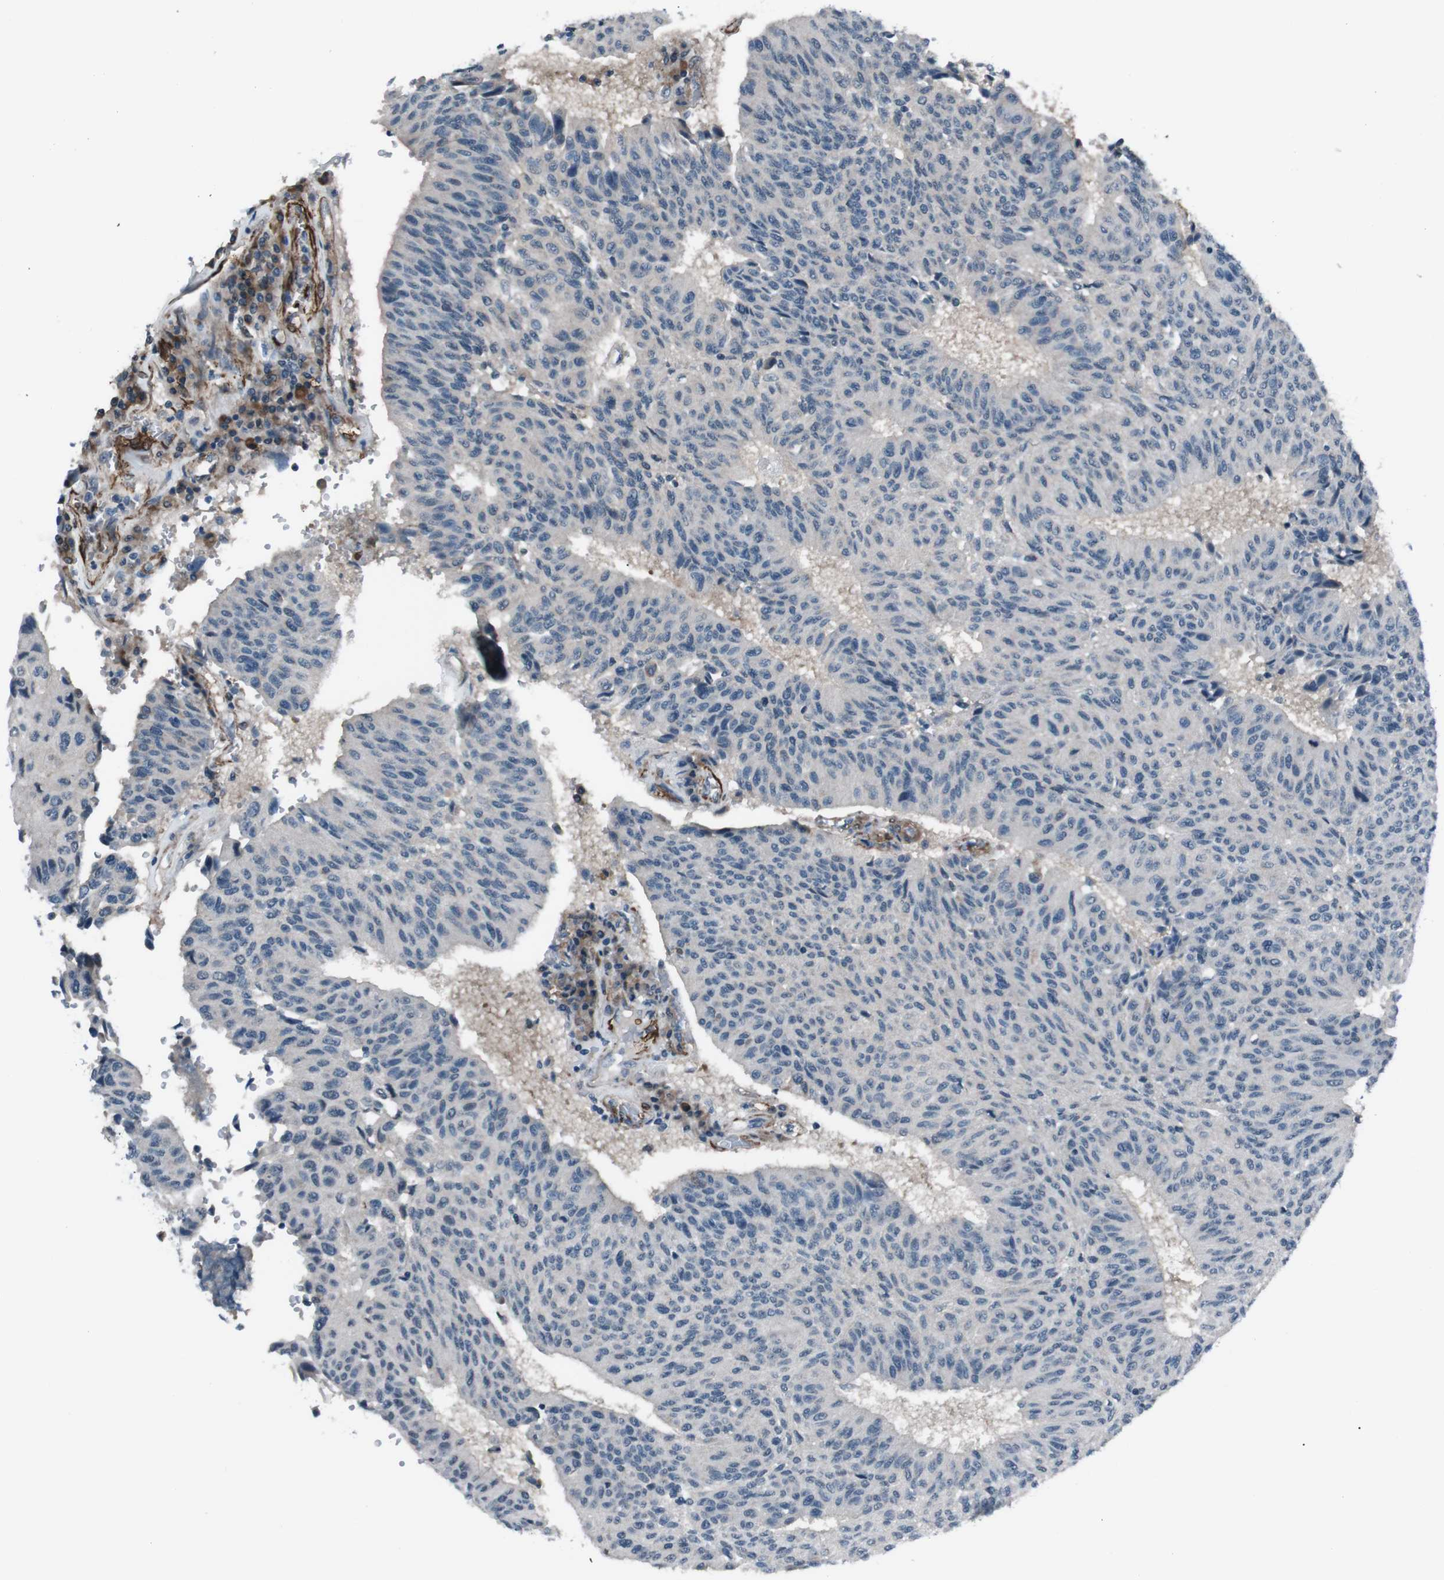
{"staining": {"intensity": "negative", "quantity": "none", "location": "none"}, "tissue": "urothelial cancer", "cell_type": "Tumor cells", "image_type": "cancer", "snomed": [{"axis": "morphology", "description": "Urothelial carcinoma, High grade"}, {"axis": "topography", "description": "Urinary bladder"}], "caption": "Urothelial carcinoma (high-grade) was stained to show a protein in brown. There is no significant positivity in tumor cells.", "gene": "PDLIM5", "patient": {"sex": "male", "age": 66}}